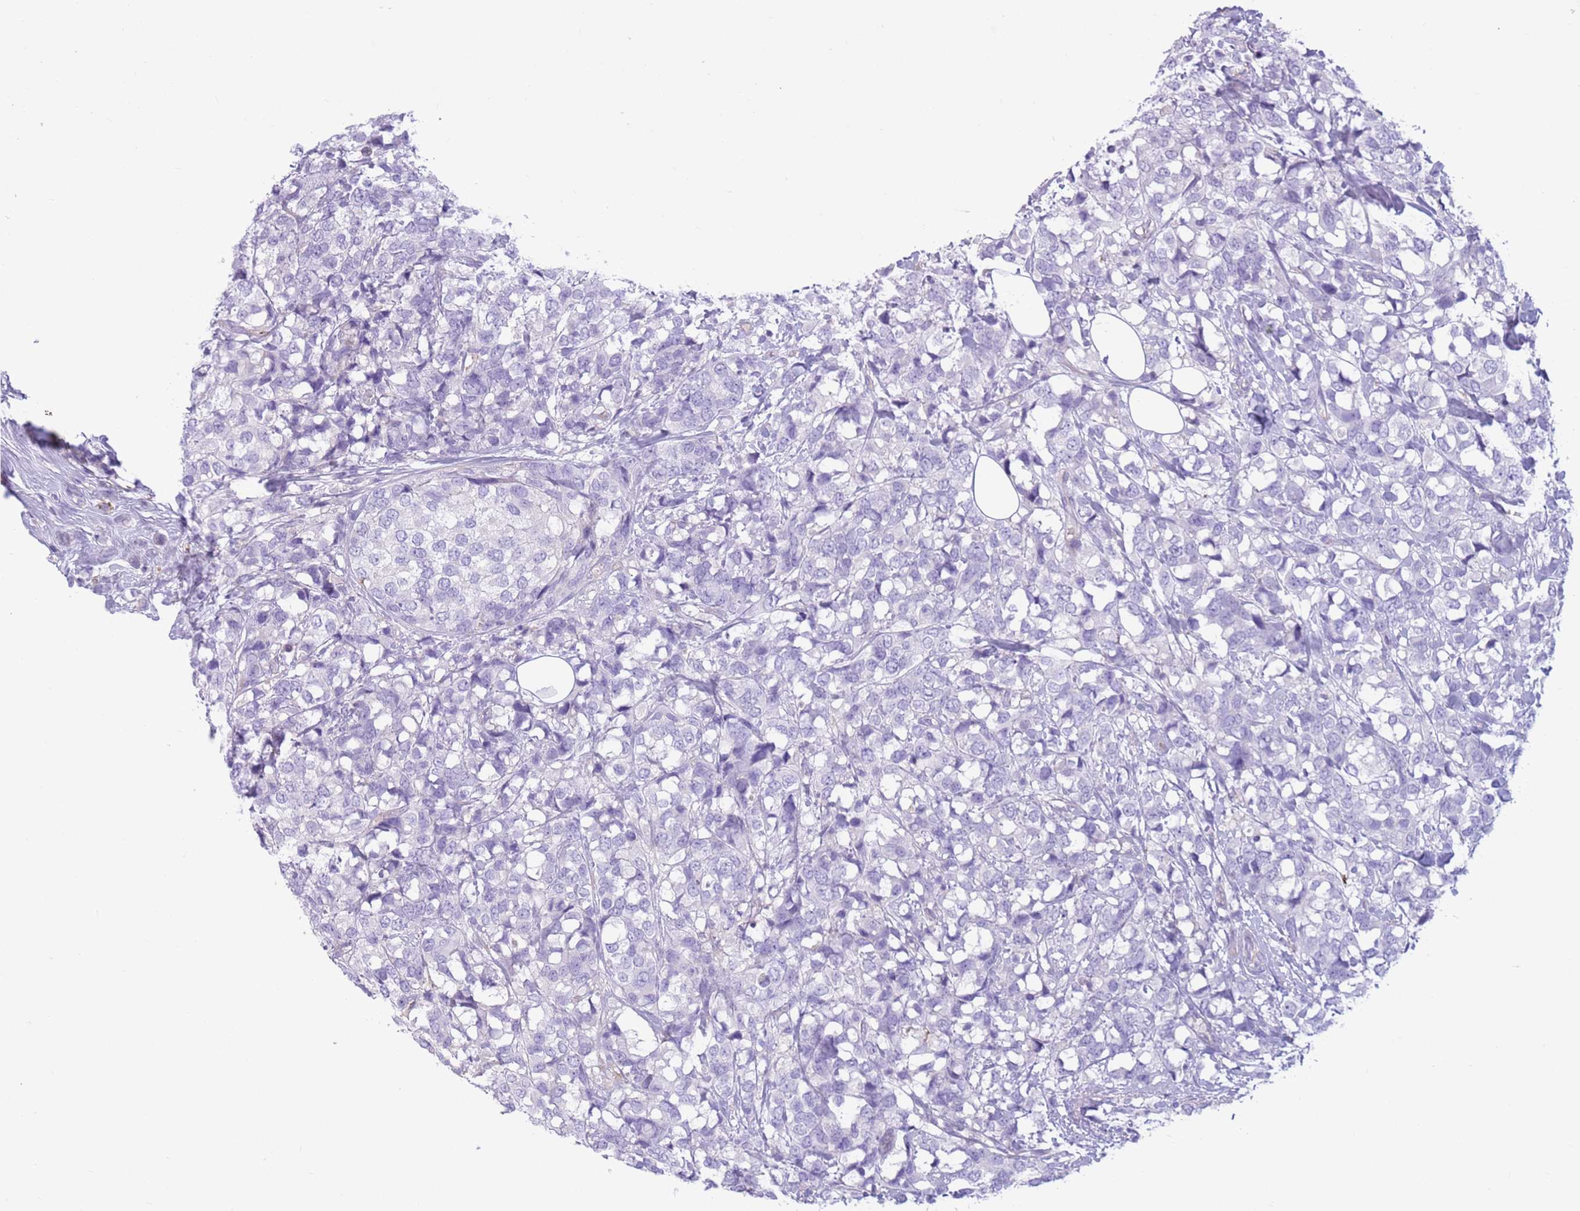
{"staining": {"intensity": "negative", "quantity": "none", "location": "none"}, "tissue": "breast cancer", "cell_type": "Tumor cells", "image_type": "cancer", "snomed": [{"axis": "morphology", "description": "Lobular carcinoma"}, {"axis": "topography", "description": "Breast"}], "caption": "Protein analysis of breast cancer demonstrates no significant expression in tumor cells. Nuclei are stained in blue.", "gene": "SNX6", "patient": {"sex": "female", "age": 59}}